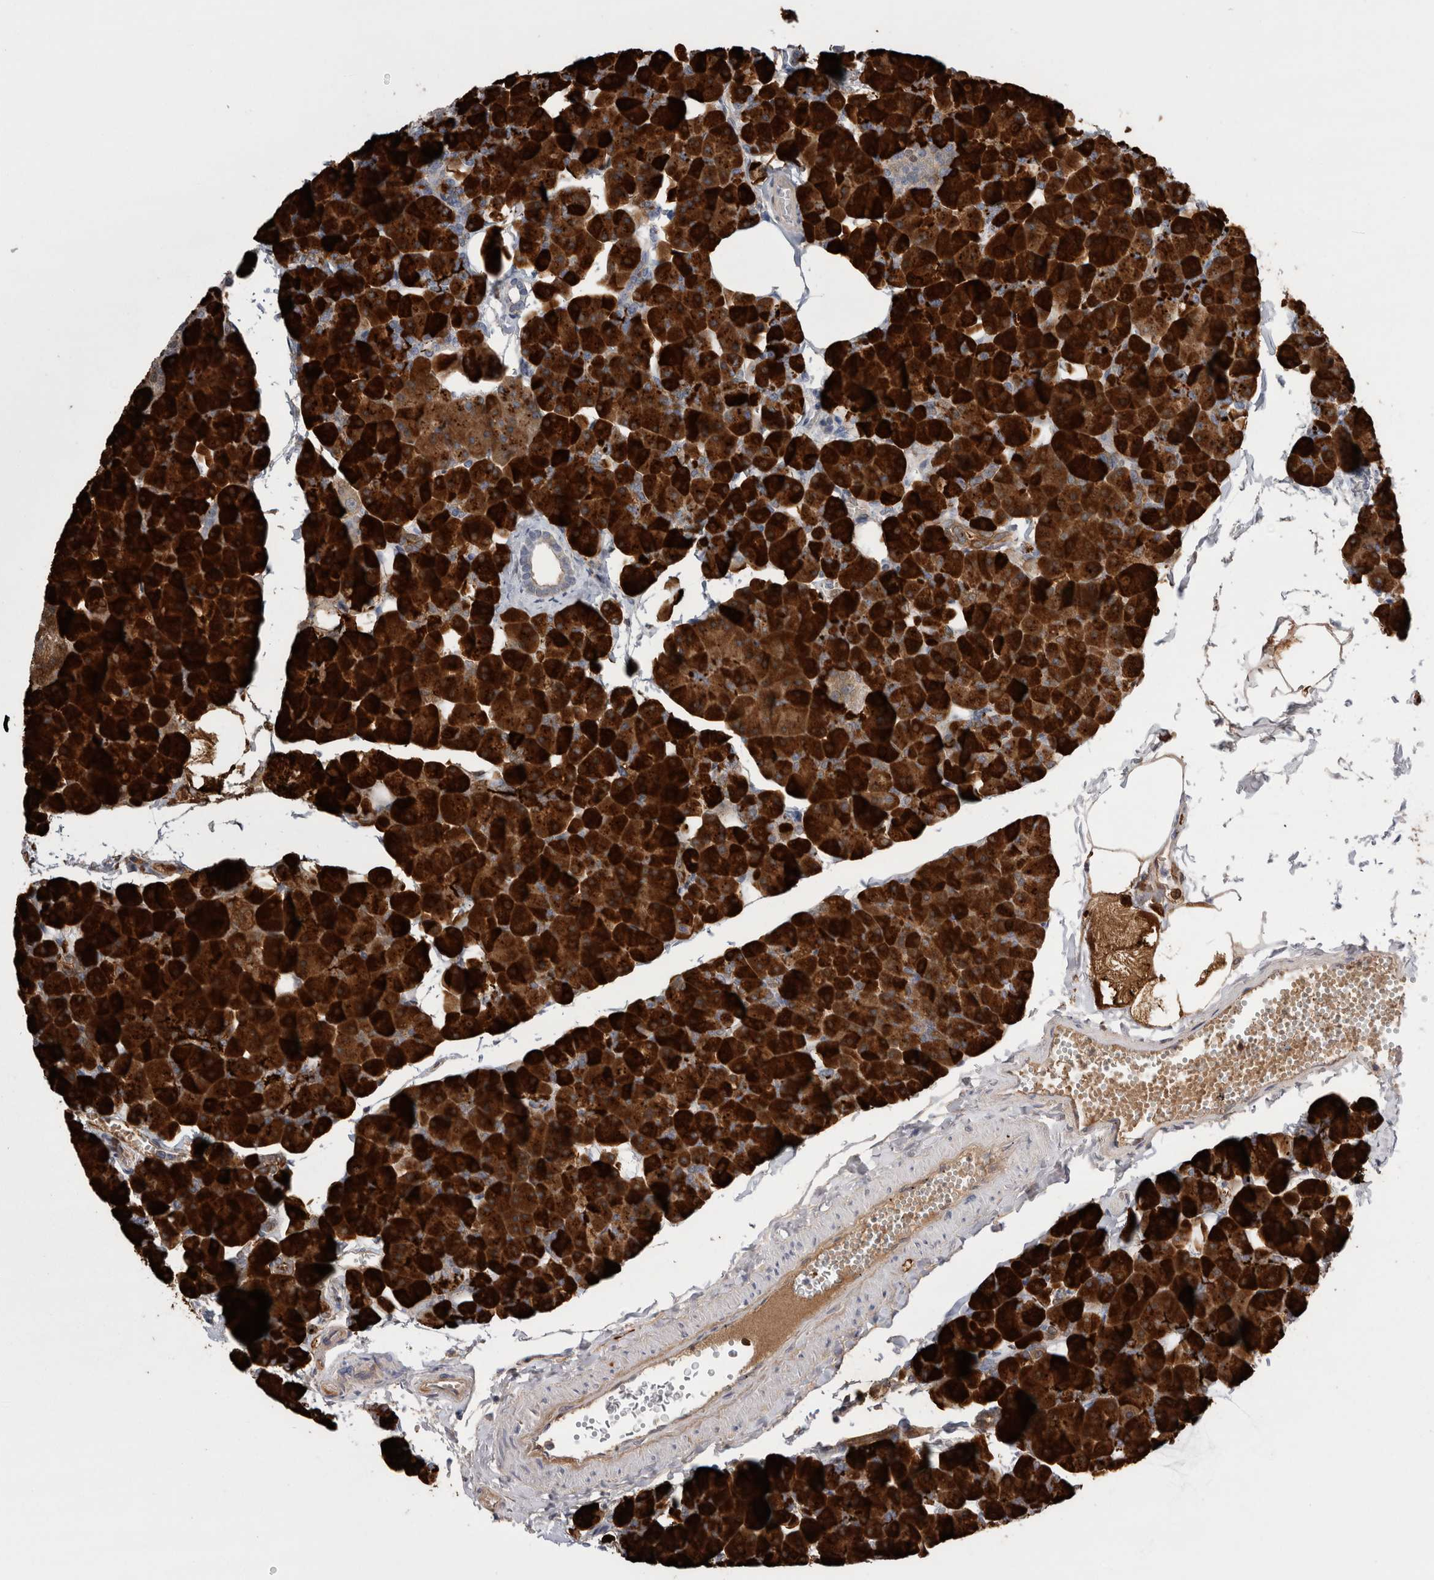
{"staining": {"intensity": "strong", "quantity": ">75%", "location": "cytoplasmic/membranous"}, "tissue": "pancreas", "cell_type": "Exocrine glandular cells", "image_type": "normal", "snomed": [{"axis": "morphology", "description": "Normal tissue, NOS"}, {"axis": "topography", "description": "Pancreas"}], "caption": "DAB (3,3'-diaminobenzidine) immunohistochemical staining of normal human pancreas exhibits strong cytoplasmic/membranous protein expression in about >75% of exocrine glandular cells. (DAB IHC with brightfield microscopy, high magnification).", "gene": "REG1A", "patient": {"sex": "male", "age": 35}}